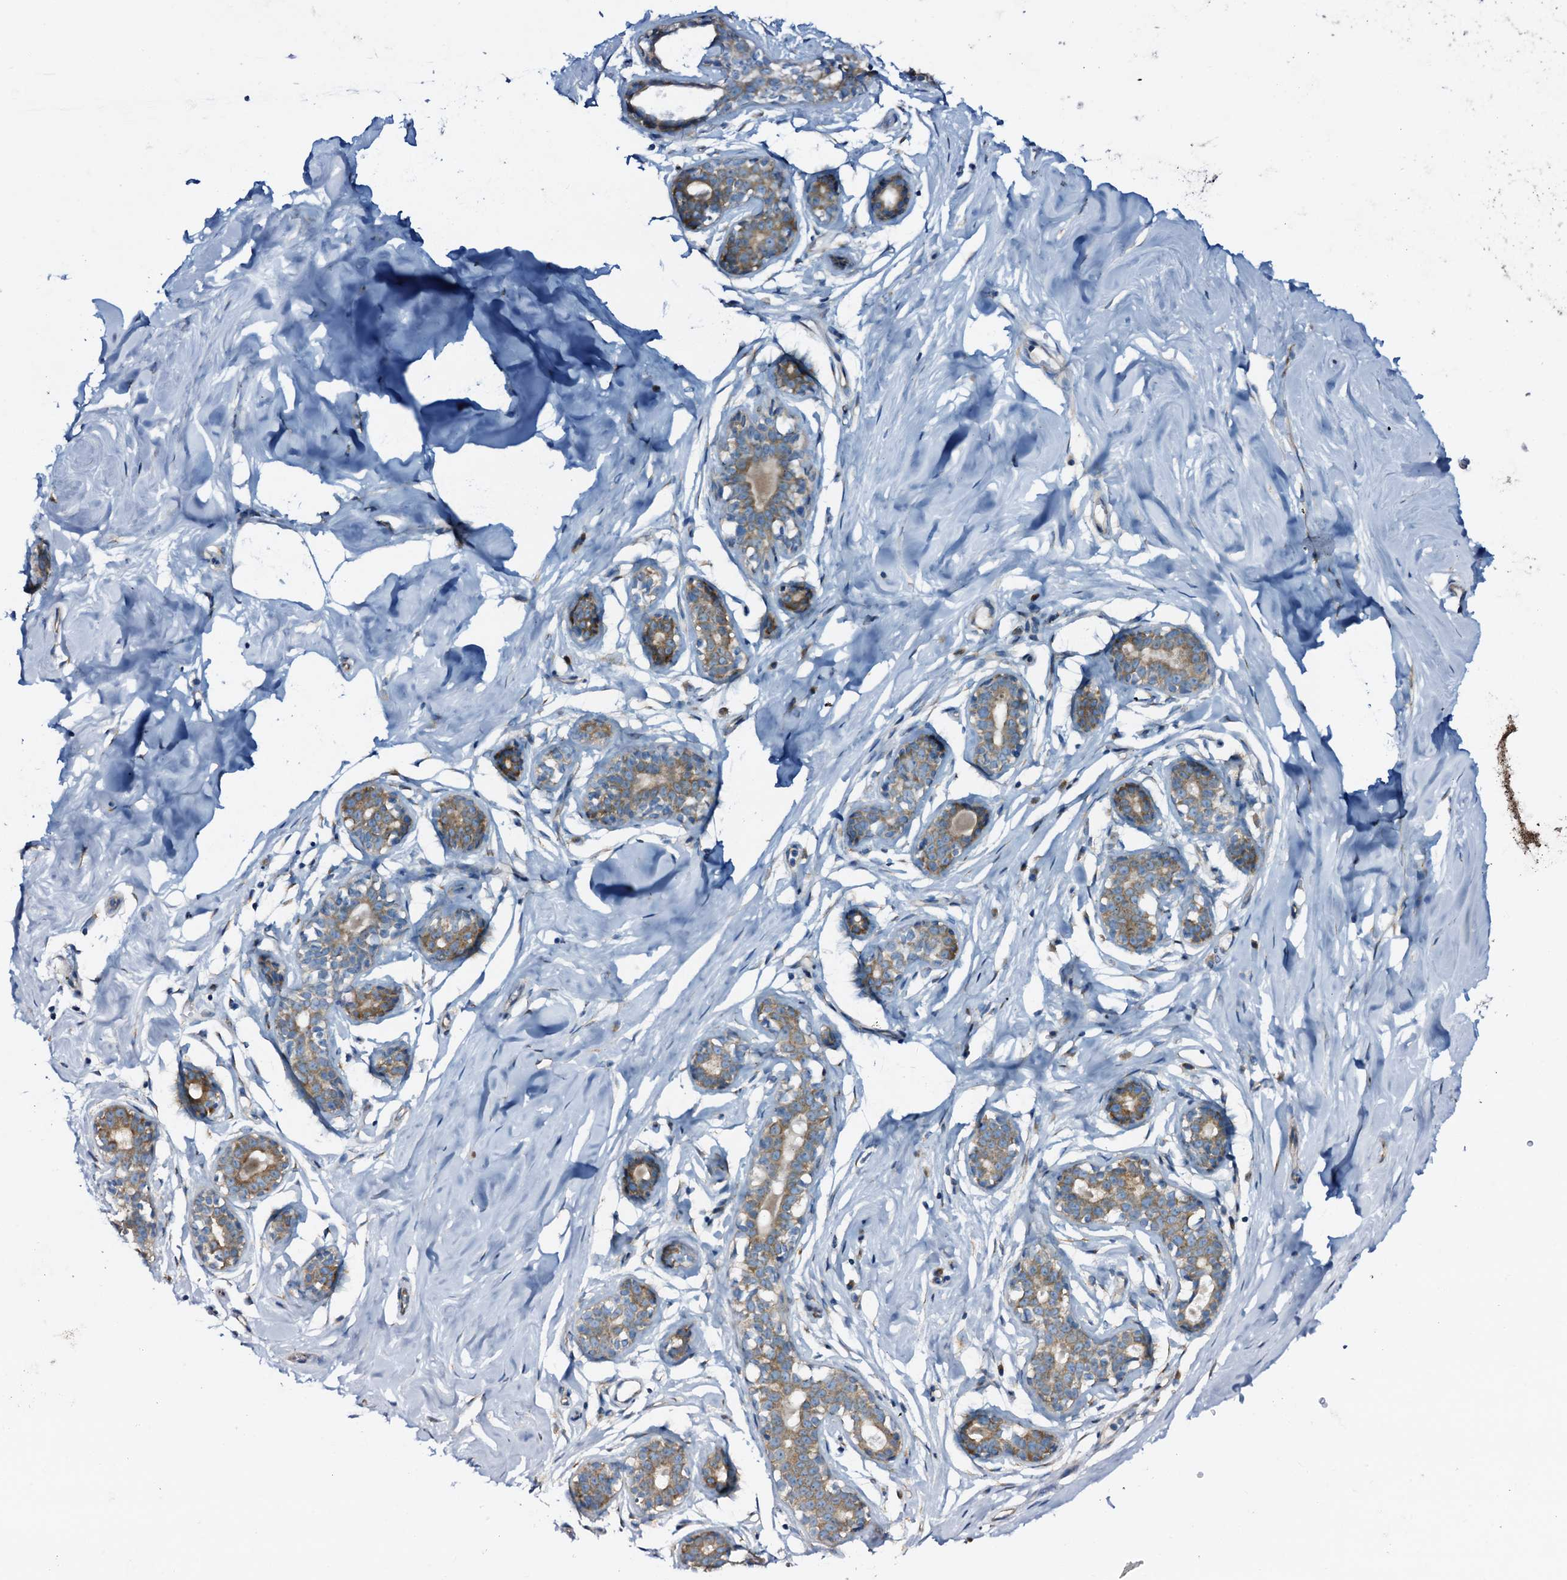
{"staining": {"intensity": "negative", "quantity": "none", "location": "none"}, "tissue": "breast", "cell_type": "Adipocytes", "image_type": "normal", "snomed": [{"axis": "morphology", "description": "Normal tissue, NOS"}, {"axis": "morphology", "description": "Adenoma, NOS"}, {"axis": "topography", "description": "Breast"}], "caption": "A high-resolution photomicrograph shows immunohistochemistry (IHC) staining of benign breast, which demonstrates no significant positivity in adipocytes.", "gene": "STARD13", "patient": {"sex": "female", "age": 23}}